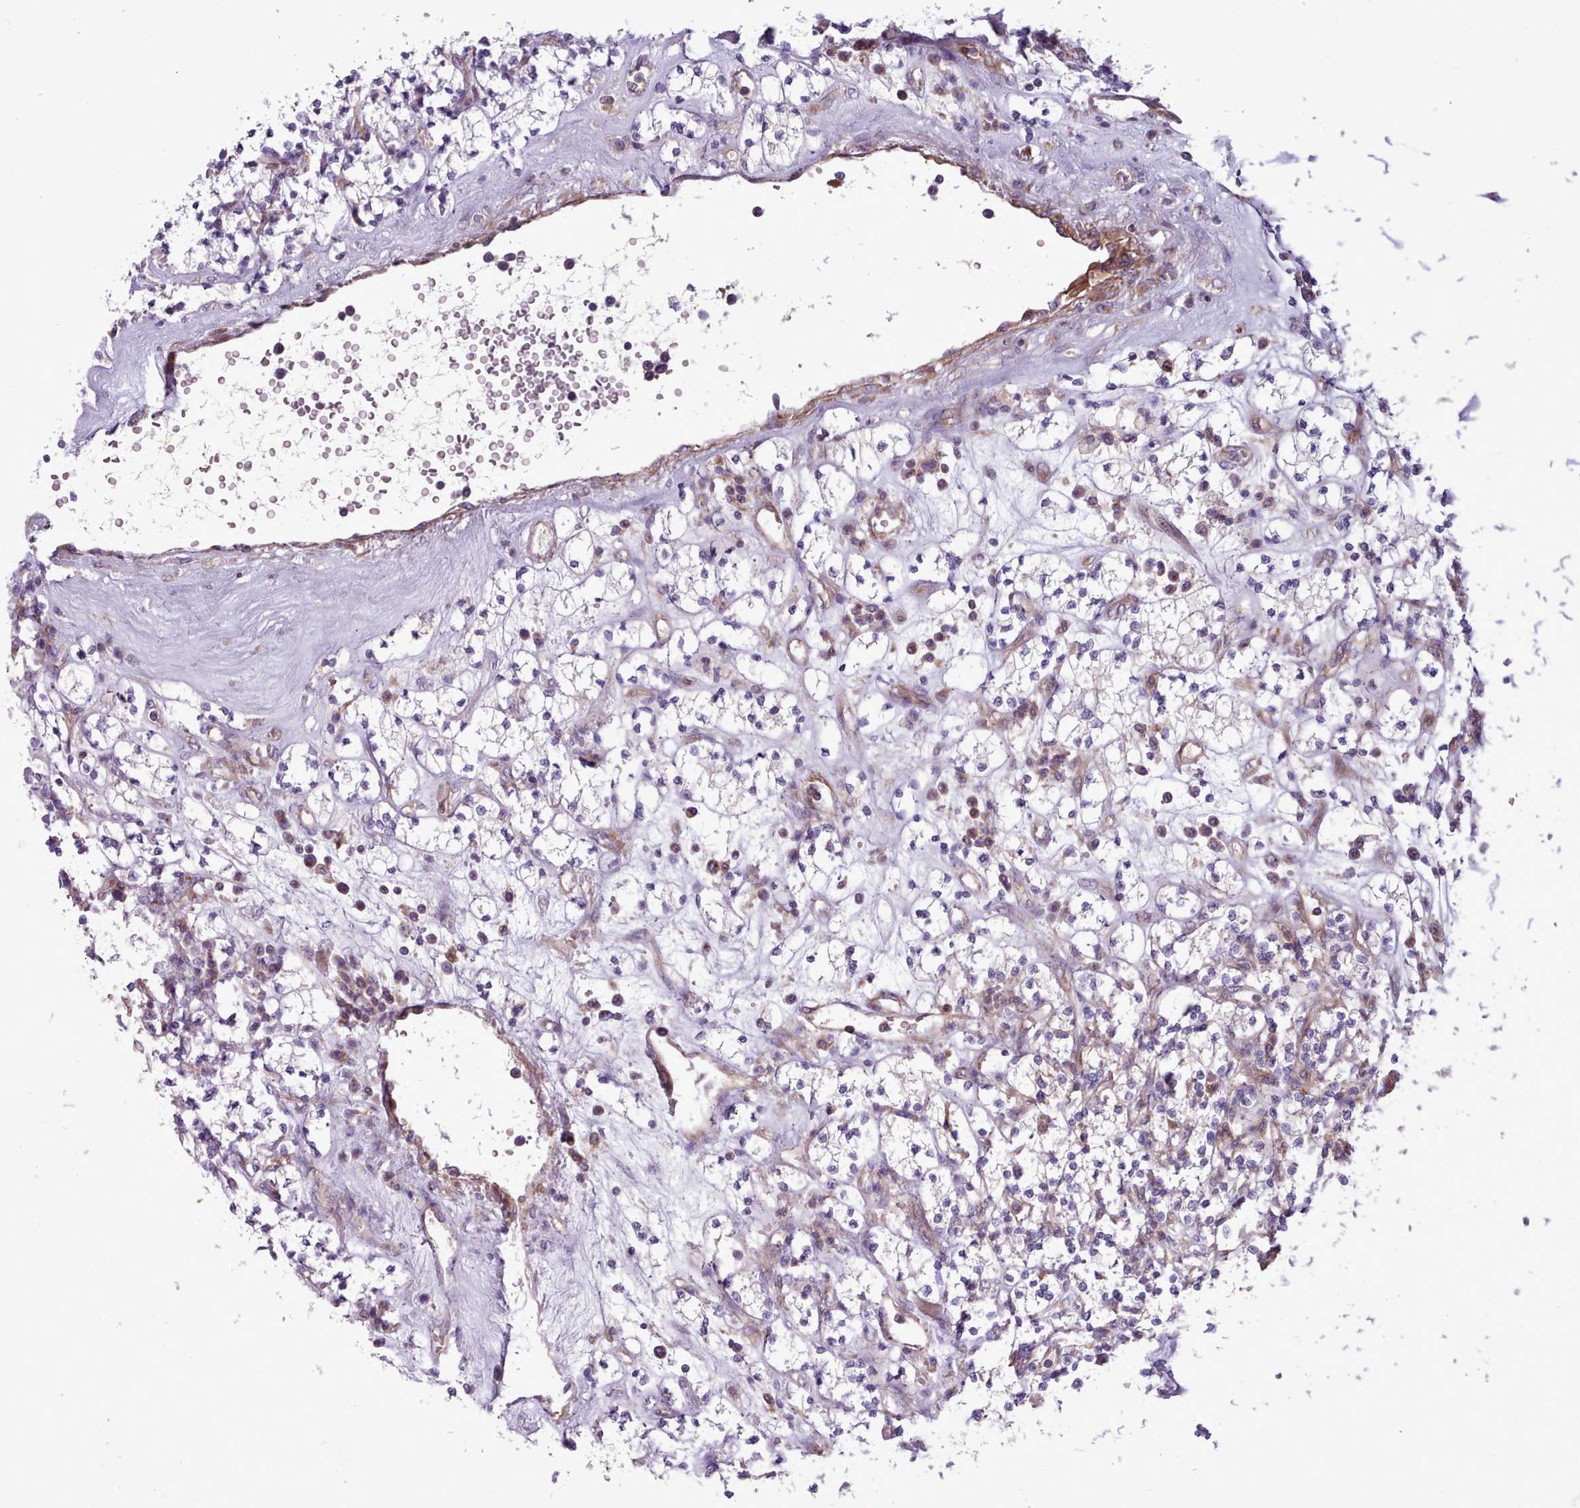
{"staining": {"intensity": "negative", "quantity": "none", "location": "none"}, "tissue": "renal cancer", "cell_type": "Tumor cells", "image_type": "cancer", "snomed": [{"axis": "morphology", "description": "Adenocarcinoma, NOS"}, {"axis": "topography", "description": "Kidney"}], "caption": "A high-resolution image shows IHC staining of renal adenocarcinoma, which exhibits no significant expression in tumor cells.", "gene": "TENT4B", "patient": {"sex": "male", "age": 77}}